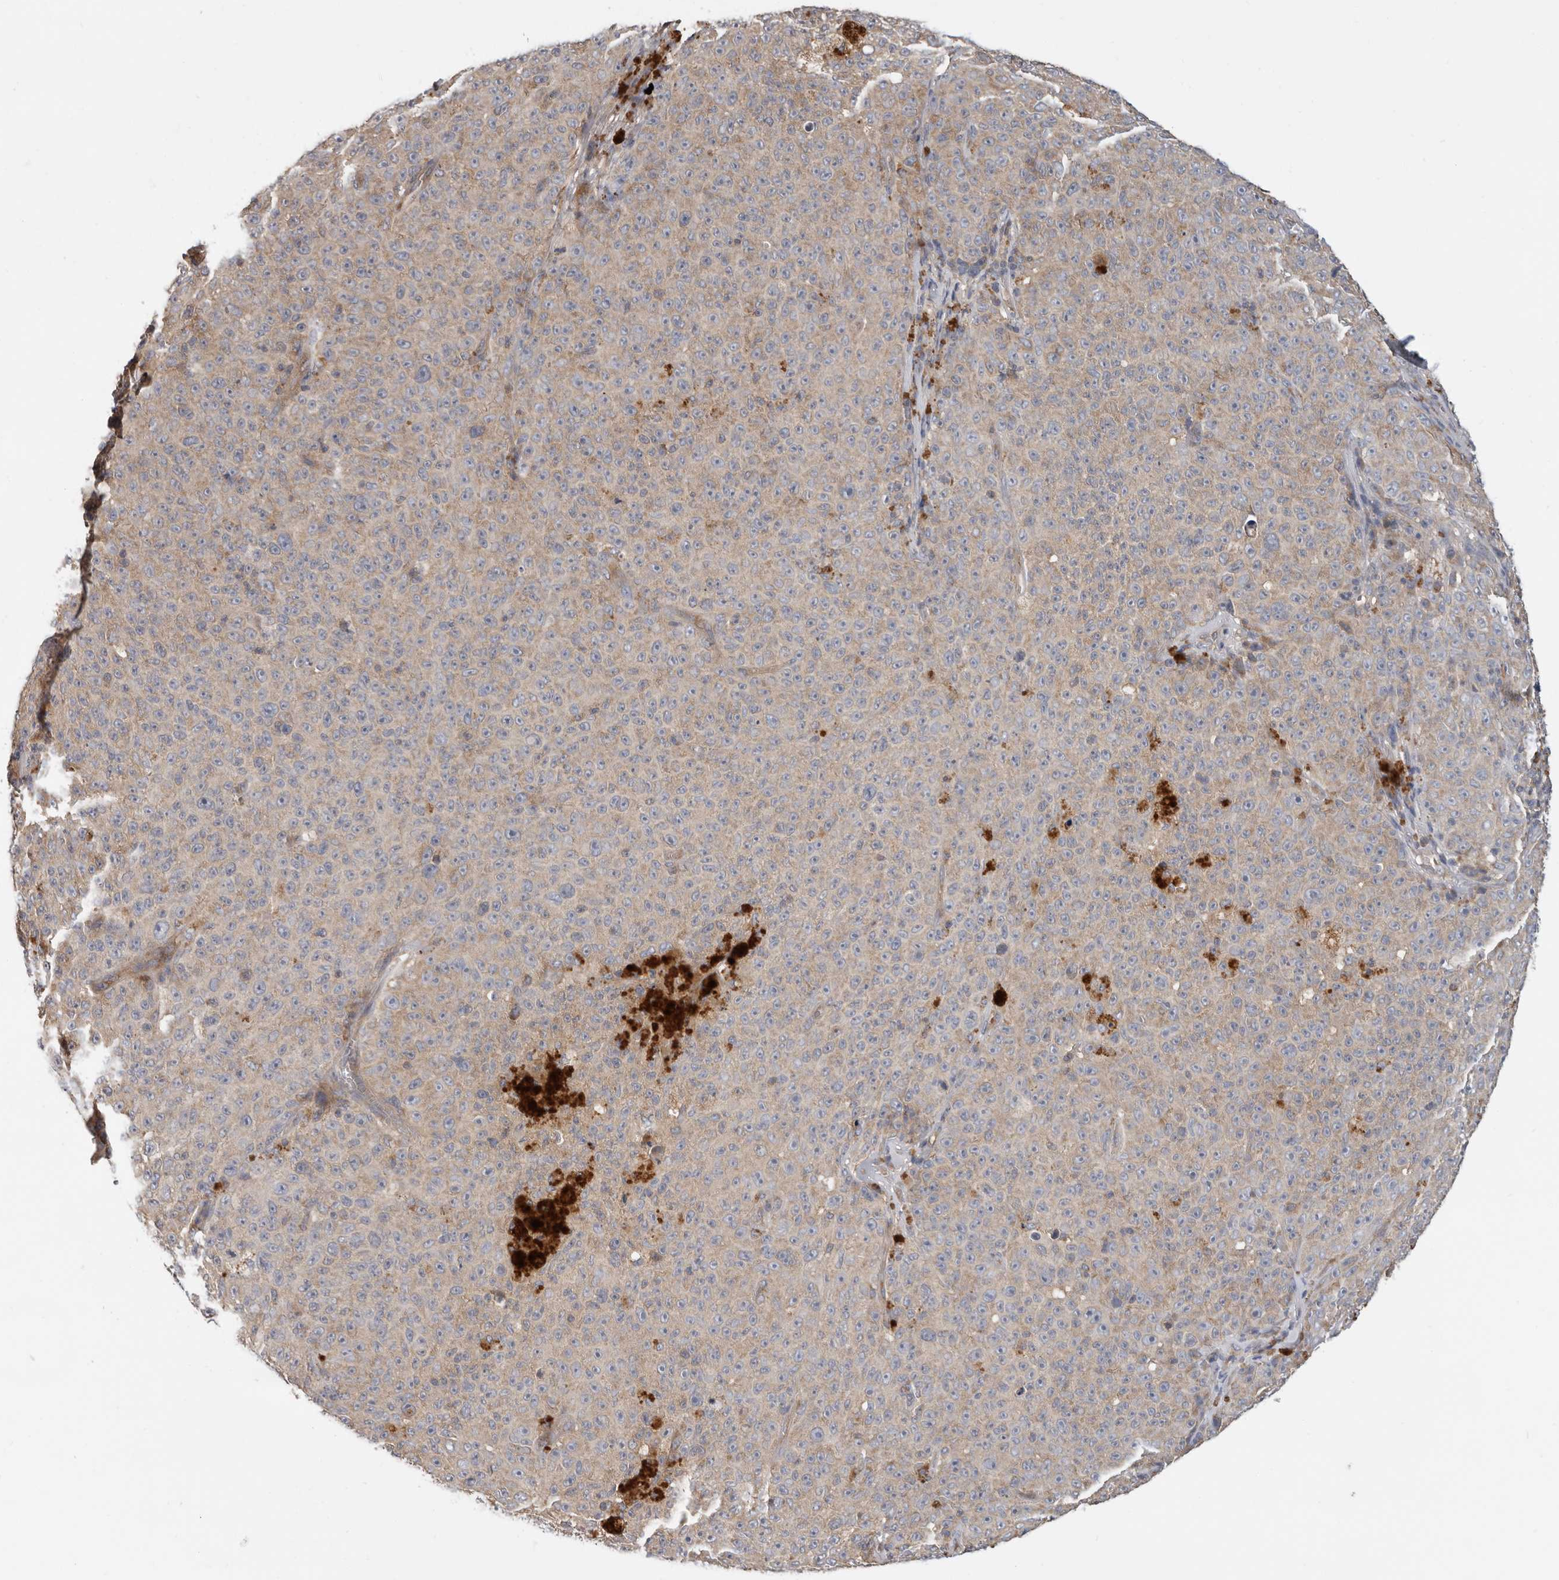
{"staining": {"intensity": "negative", "quantity": "none", "location": "none"}, "tissue": "melanoma", "cell_type": "Tumor cells", "image_type": "cancer", "snomed": [{"axis": "morphology", "description": "Malignant melanoma, NOS"}, {"axis": "topography", "description": "Skin"}], "caption": "Protein analysis of melanoma exhibits no significant expression in tumor cells. (DAB (3,3'-diaminobenzidine) immunohistochemistry visualized using brightfield microscopy, high magnification).", "gene": "PPP1R42", "patient": {"sex": "female", "age": 82}}